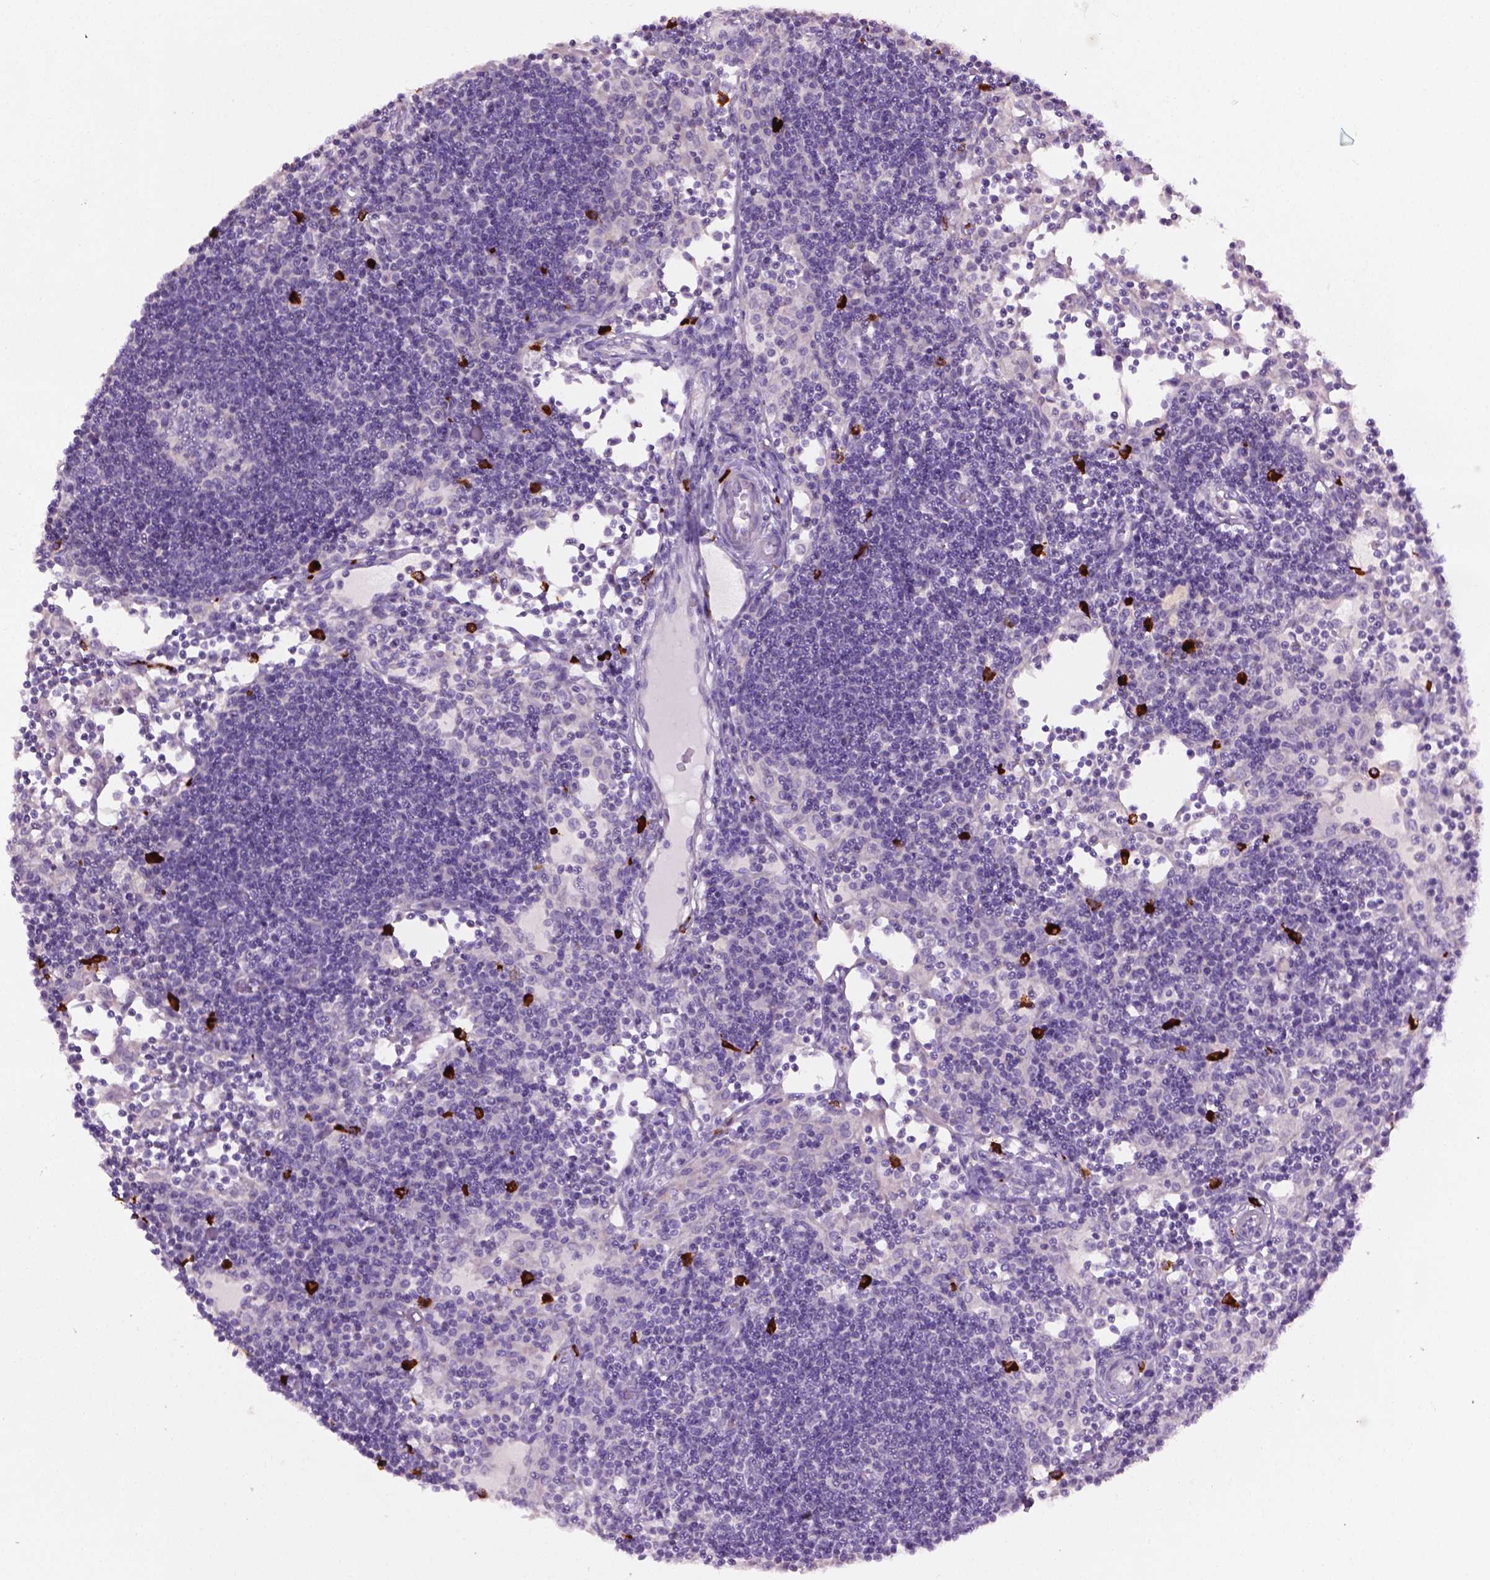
{"staining": {"intensity": "negative", "quantity": "none", "location": "none"}, "tissue": "lymph node", "cell_type": "Germinal center cells", "image_type": "normal", "snomed": [{"axis": "morphology", "description": "Normal tissue, NOS"}, {"axis": "topography", "description": "Lymph node"}], "caption": "This is a histopathology image of immunohistochemistry staining of unremarkable lymph node, which shows no staining in germinal center cells.", "gene": "SPECC1L", "patient": {"sex": "female", "age": 72}}